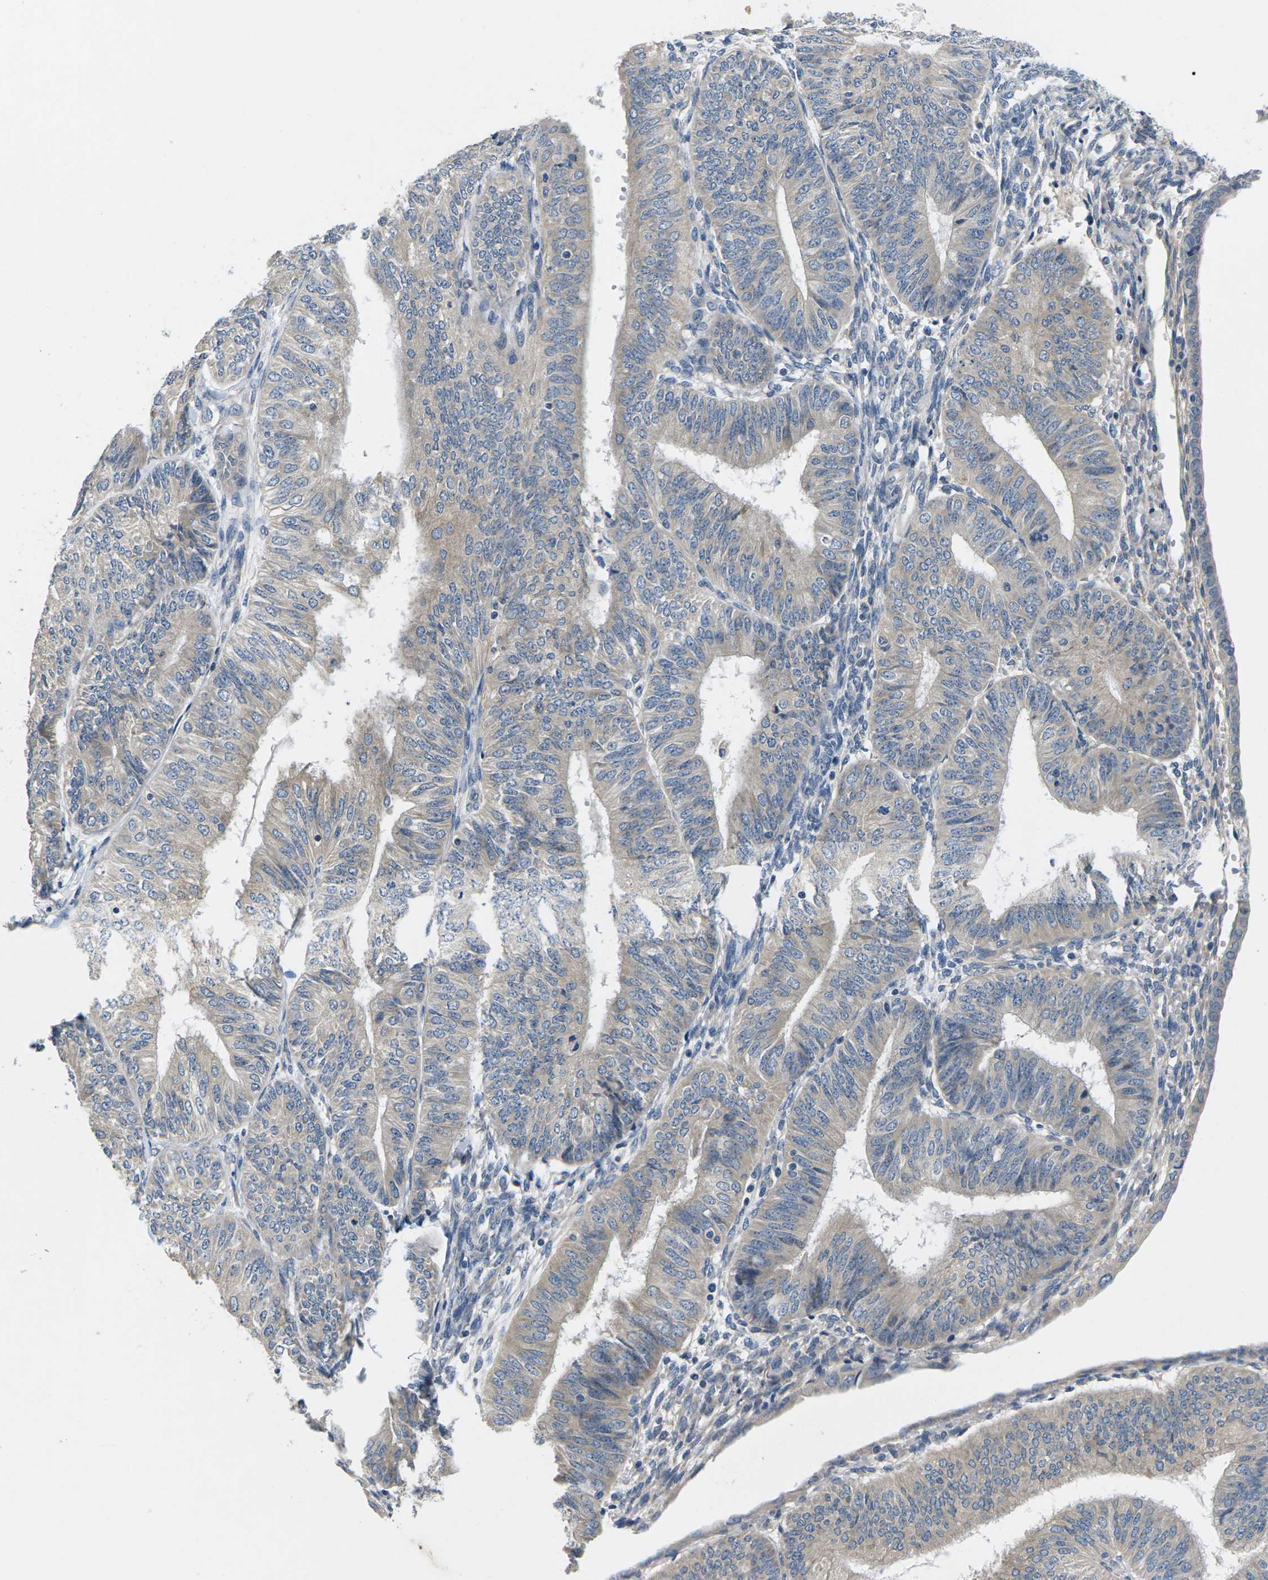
{"staining": {"intensity": "weak", "quantity": "<25%", "location": "cytoplasmic/membranous"}, "tissue": "endometrial cancer", "cell_type": "Tumor cells", "image_type": "cancer", "snomed": [{"axis": "morphology", "description": "Adenocarcinoma, NOS"}, {"axis": "topography", "description": "Endometrium"}], "caption": "IHC histopathology image of endometrial cancer (adenocarcinoma) stained for a protein (brown), which reveals no expression in tumor cells.", "gene": "ERGIC3", "patient": {"sex": "female", "age": 58}}